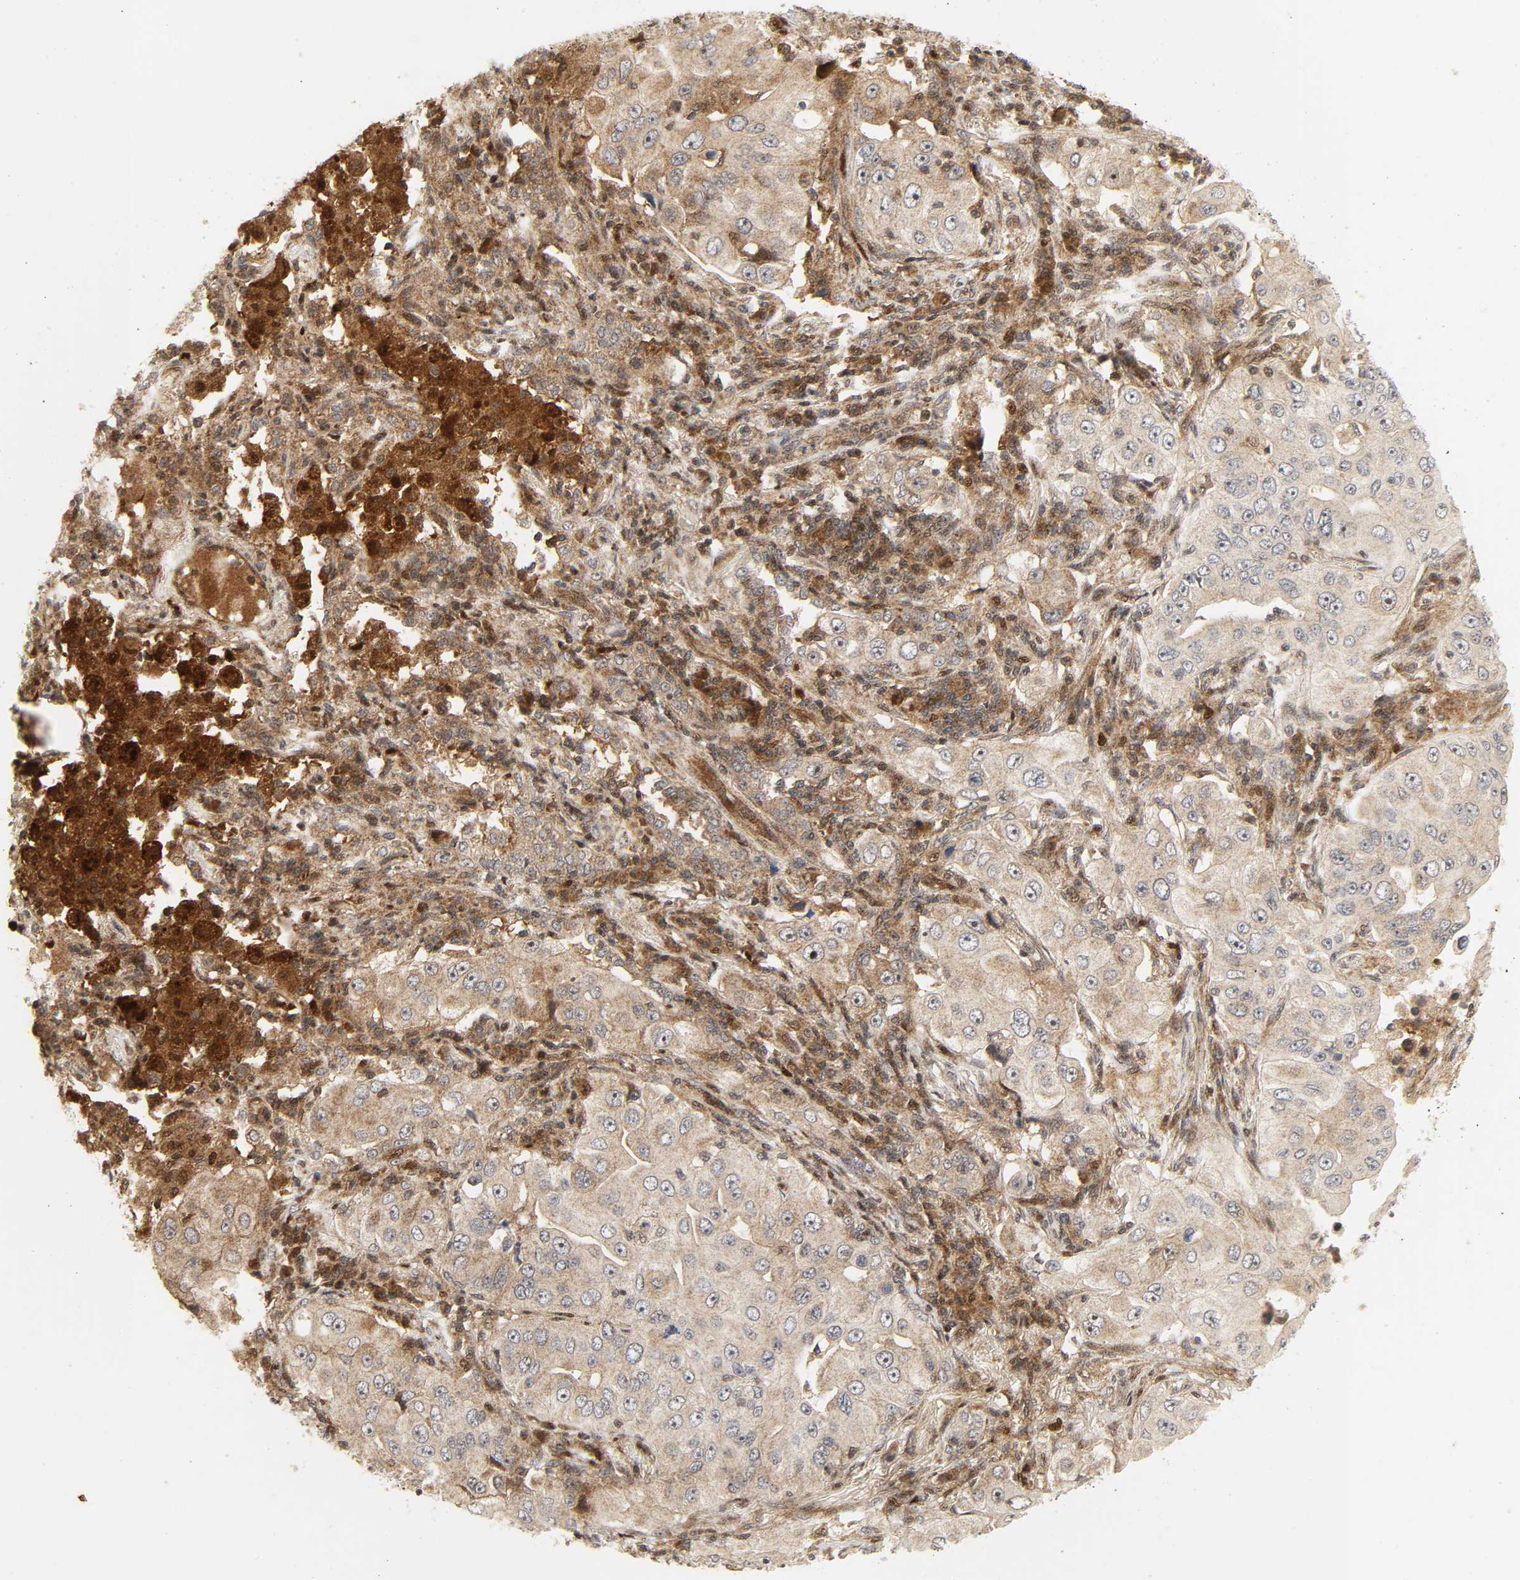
{"staining": {"intensity": "moderate", "quantity": ">75%", "location": "cytoplasmic/membranous"}, "tissue": "lung cancer", "cell_type": "Tumor cells", "image_type": "cancer", "snomed": [{"axis": "morphology", "description": "Adenocarcinoma, NOS"}, {"axis": "topography", "description": "Lung"}], "caption": "A micrograph of lung adenocarcinoma stained for a protein demonstrates moderate cytoplasmic/membranous brown staining in tumor cells.", "gene": "CHUK", "patient": {"sex": "male", "age": 84}}